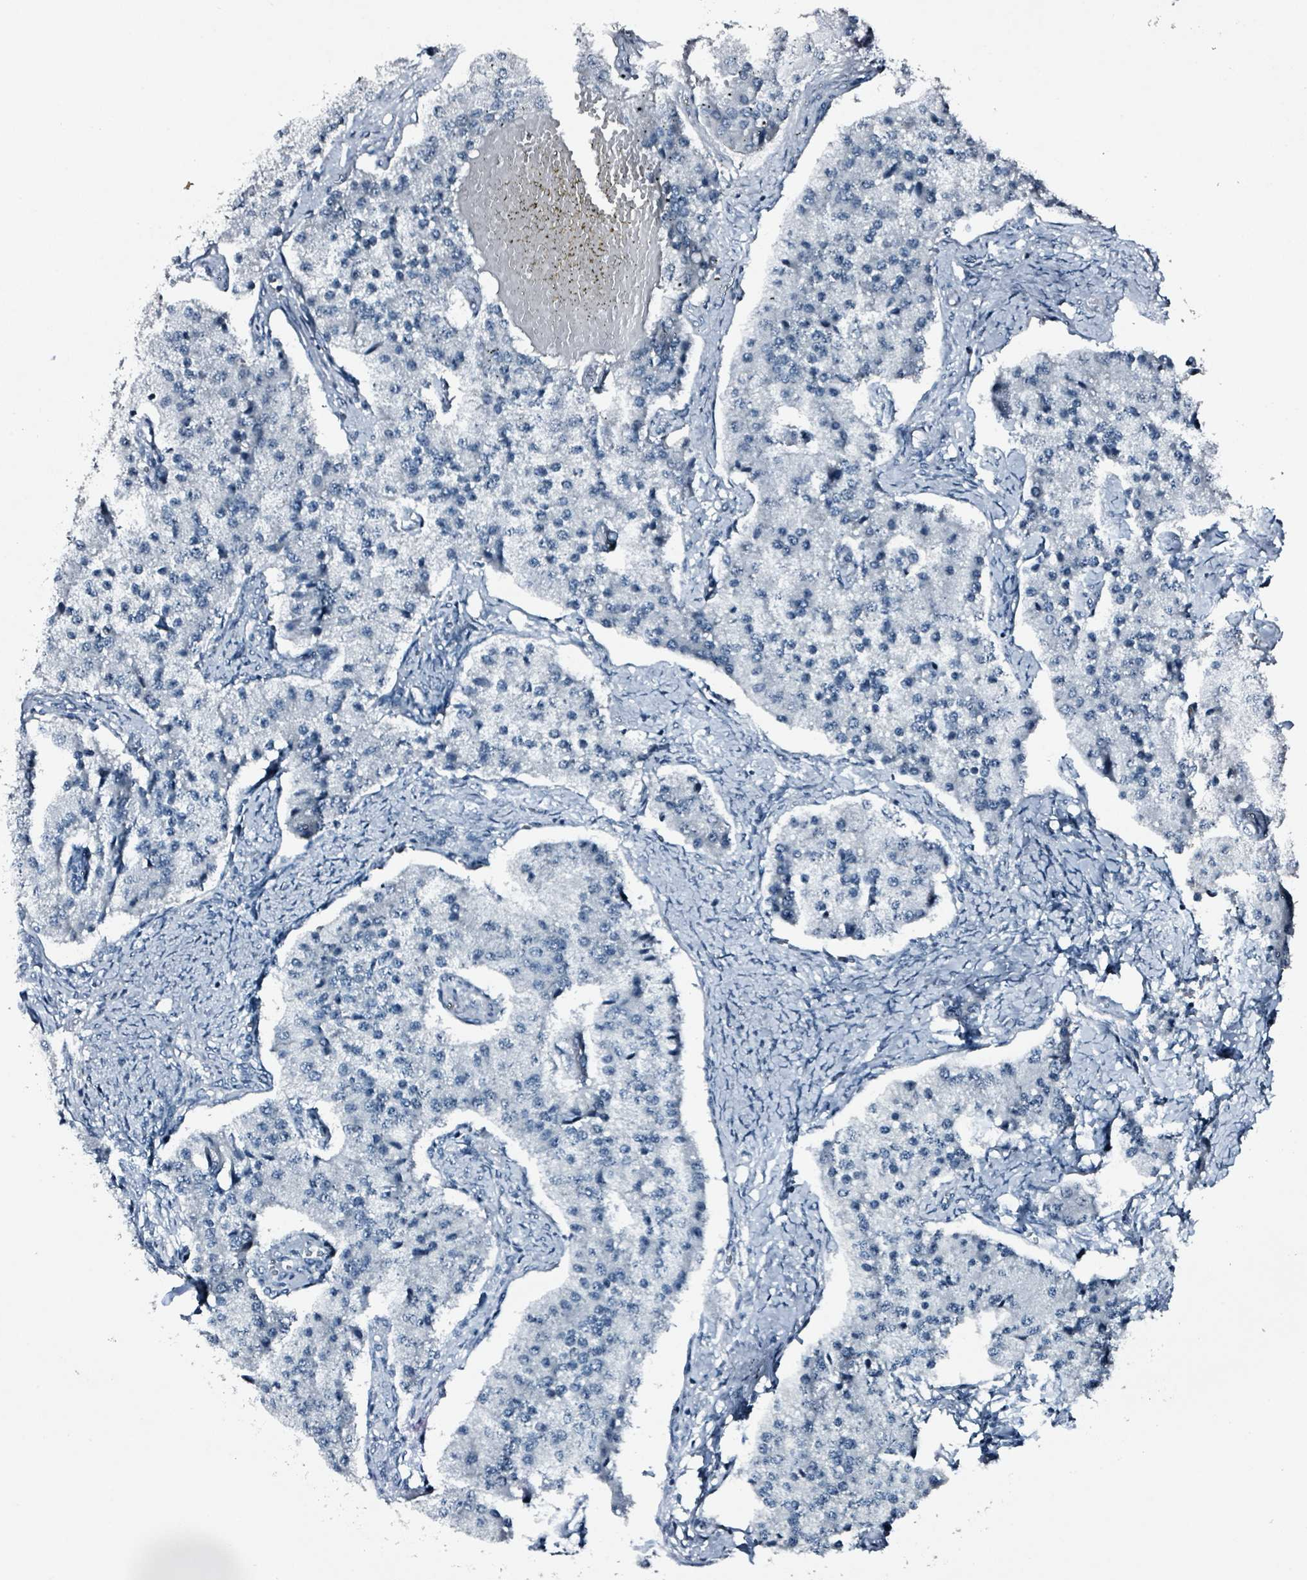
{"staining": {"intensity": "negative", "quantity": "none", "location": "none"}, "tissue": "carcinoid", "cell_type": "Tumor cells", "image_type": "cancer", "snomed": [{"axis": "morphology", "description": "Carcinoid, malignant, NOS"}, {"axis": "topography", "description": "Colon"}], "caption": "Malignant carcinoid was stained to show a protein in brown. There is no significant positivity in tumor cells. The staining is performed using DAB brown chromogen with nuclei counter-stained in using hematoxylin.", "gene": "CA9", "patient": {"sex": "female", "age": 52}}